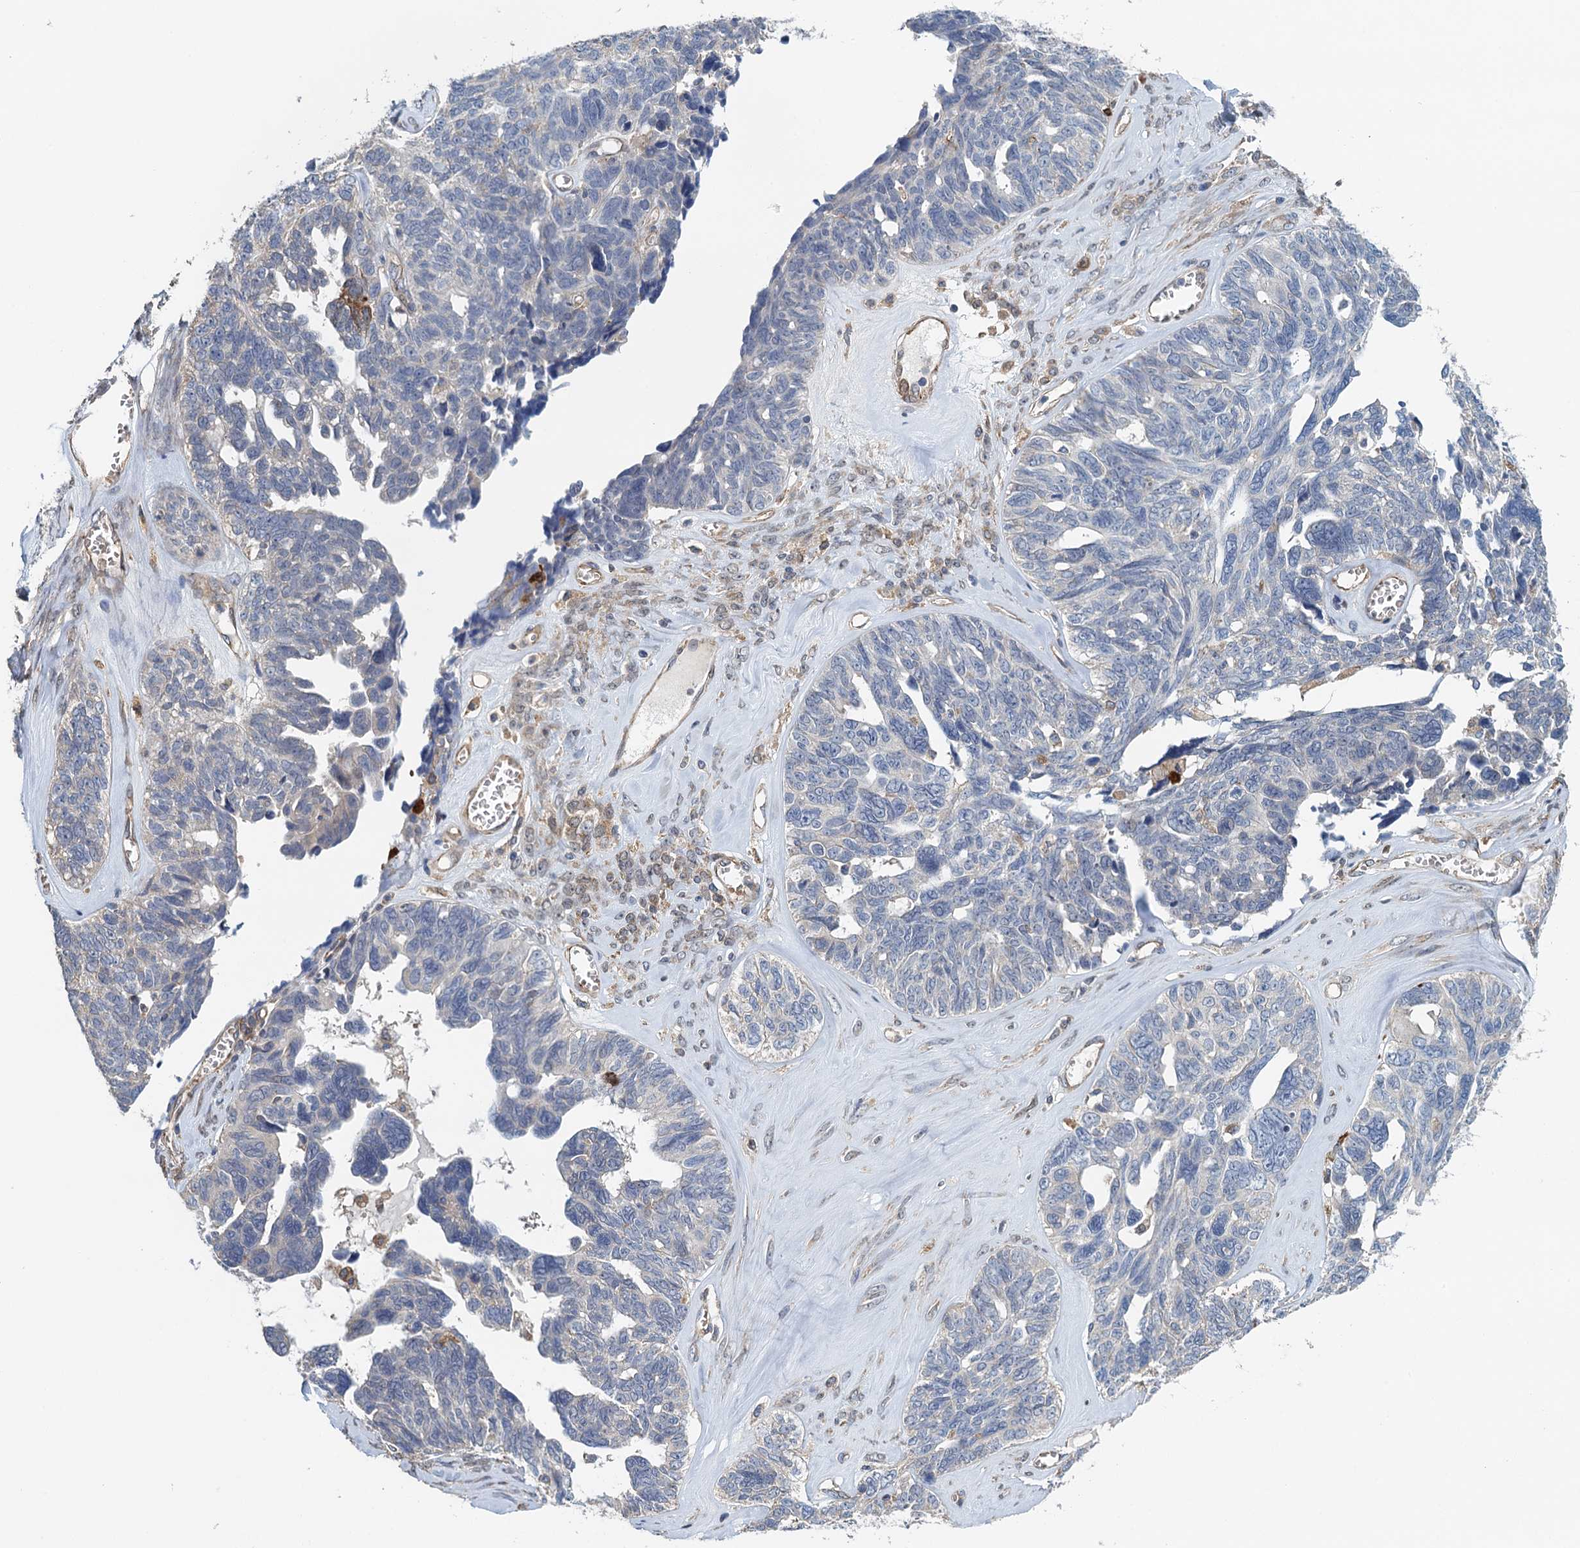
{"staining": {"intensity": "negative", "quantity": "none", "location": "none"}, "tissue": "ovarian cancer", "cell_type": "Tumor cells", "image_type": "cancer", "snomed": [{"axis": "morphology", "description": "Cystadenocarcinoma, serous, NOS"}, {"axis": "topography", "description": "Ovary"}], "caption": "Protein analysis of ovarian cancer shows no significant staining in tumor cells.", "gene": "RSAD2", "patient": {"sex": "female", "age": 79}}